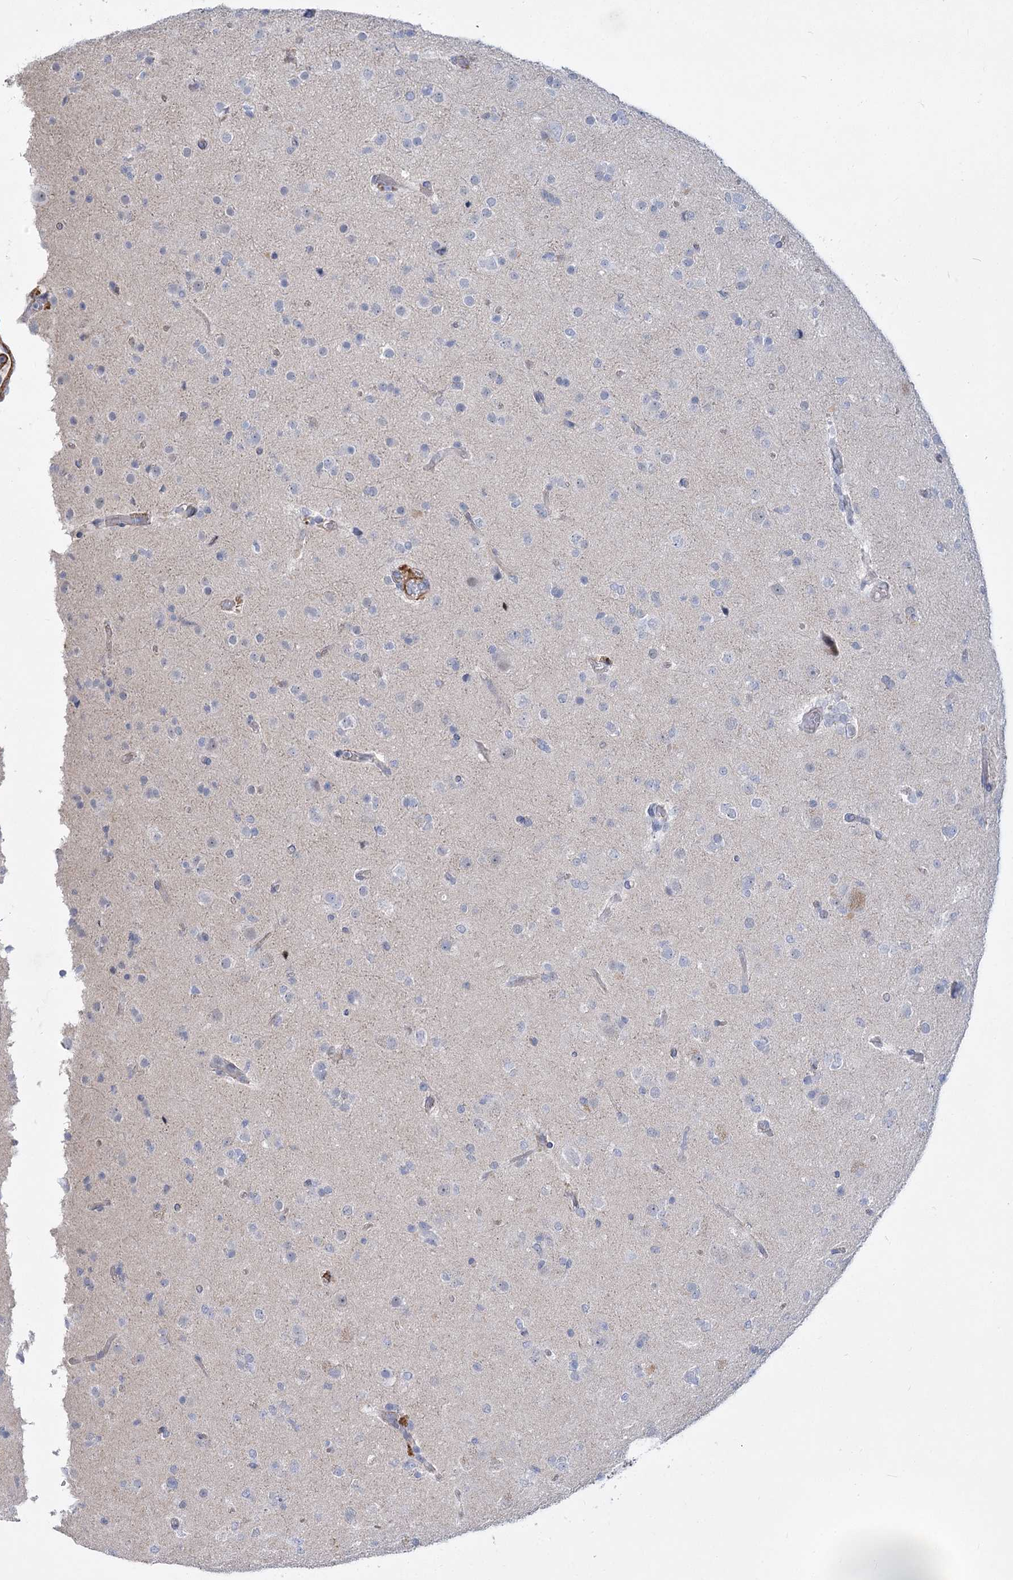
{"staining": {"intensity": "negative", "quantity": "none", "location": "none"}, "tissue": "glioma", "cell_type": "Tumor cells", "image_type": "cancer", "snomed": [{"axis": "morphology", "description": "Glioma, malignant, Low grade"}, {"axis": "topography", "description": "Brain"}], "caption": "Tumor cells are negative for protein expression in human glioma.", "gene": "ARSI", "patient": {"sex": "male", "age": 65}}